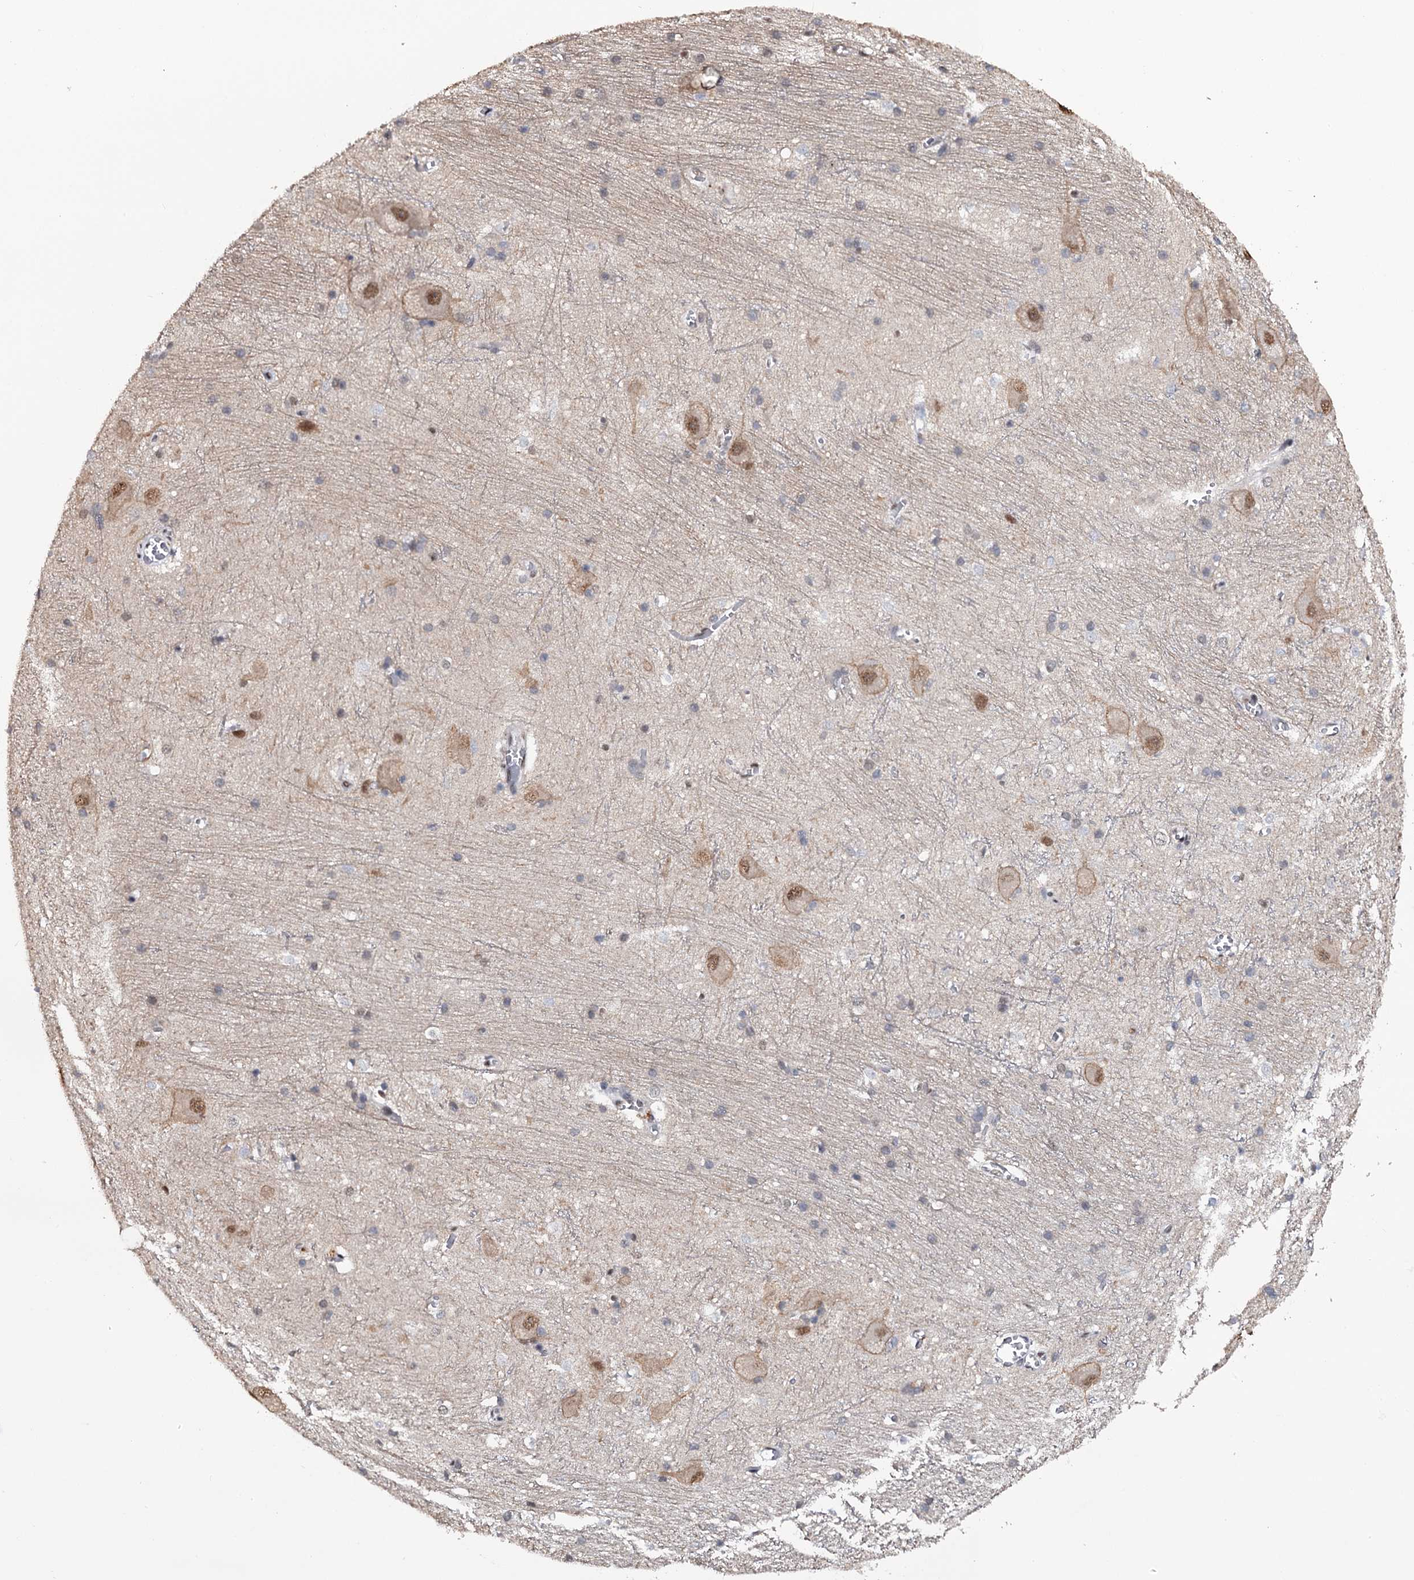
{"staining": {"intensity": "moderate", "quantity": "<25%", "location": "nuclear"}, "tissue": "caudate", "cell_type": "Glial cells", "image_type": "normal", "snomed": [{"axis": "morphology", "description": "Normal tissue, NOS"}, {"axis": "topography", "description": "Lateral ventricle wall"}], "caption": "A micrograph of human caudate stained for a protein demonstrates moderate nuclear brown staining in glial cells. The staining was performed using DAB to visualize the protein expression in brown, while the nuclei were stained in blue with hematoxylin (Magnification: 20x).", "gene": "SH2D4B", "patient": {"sex": "male", "age": 37}}